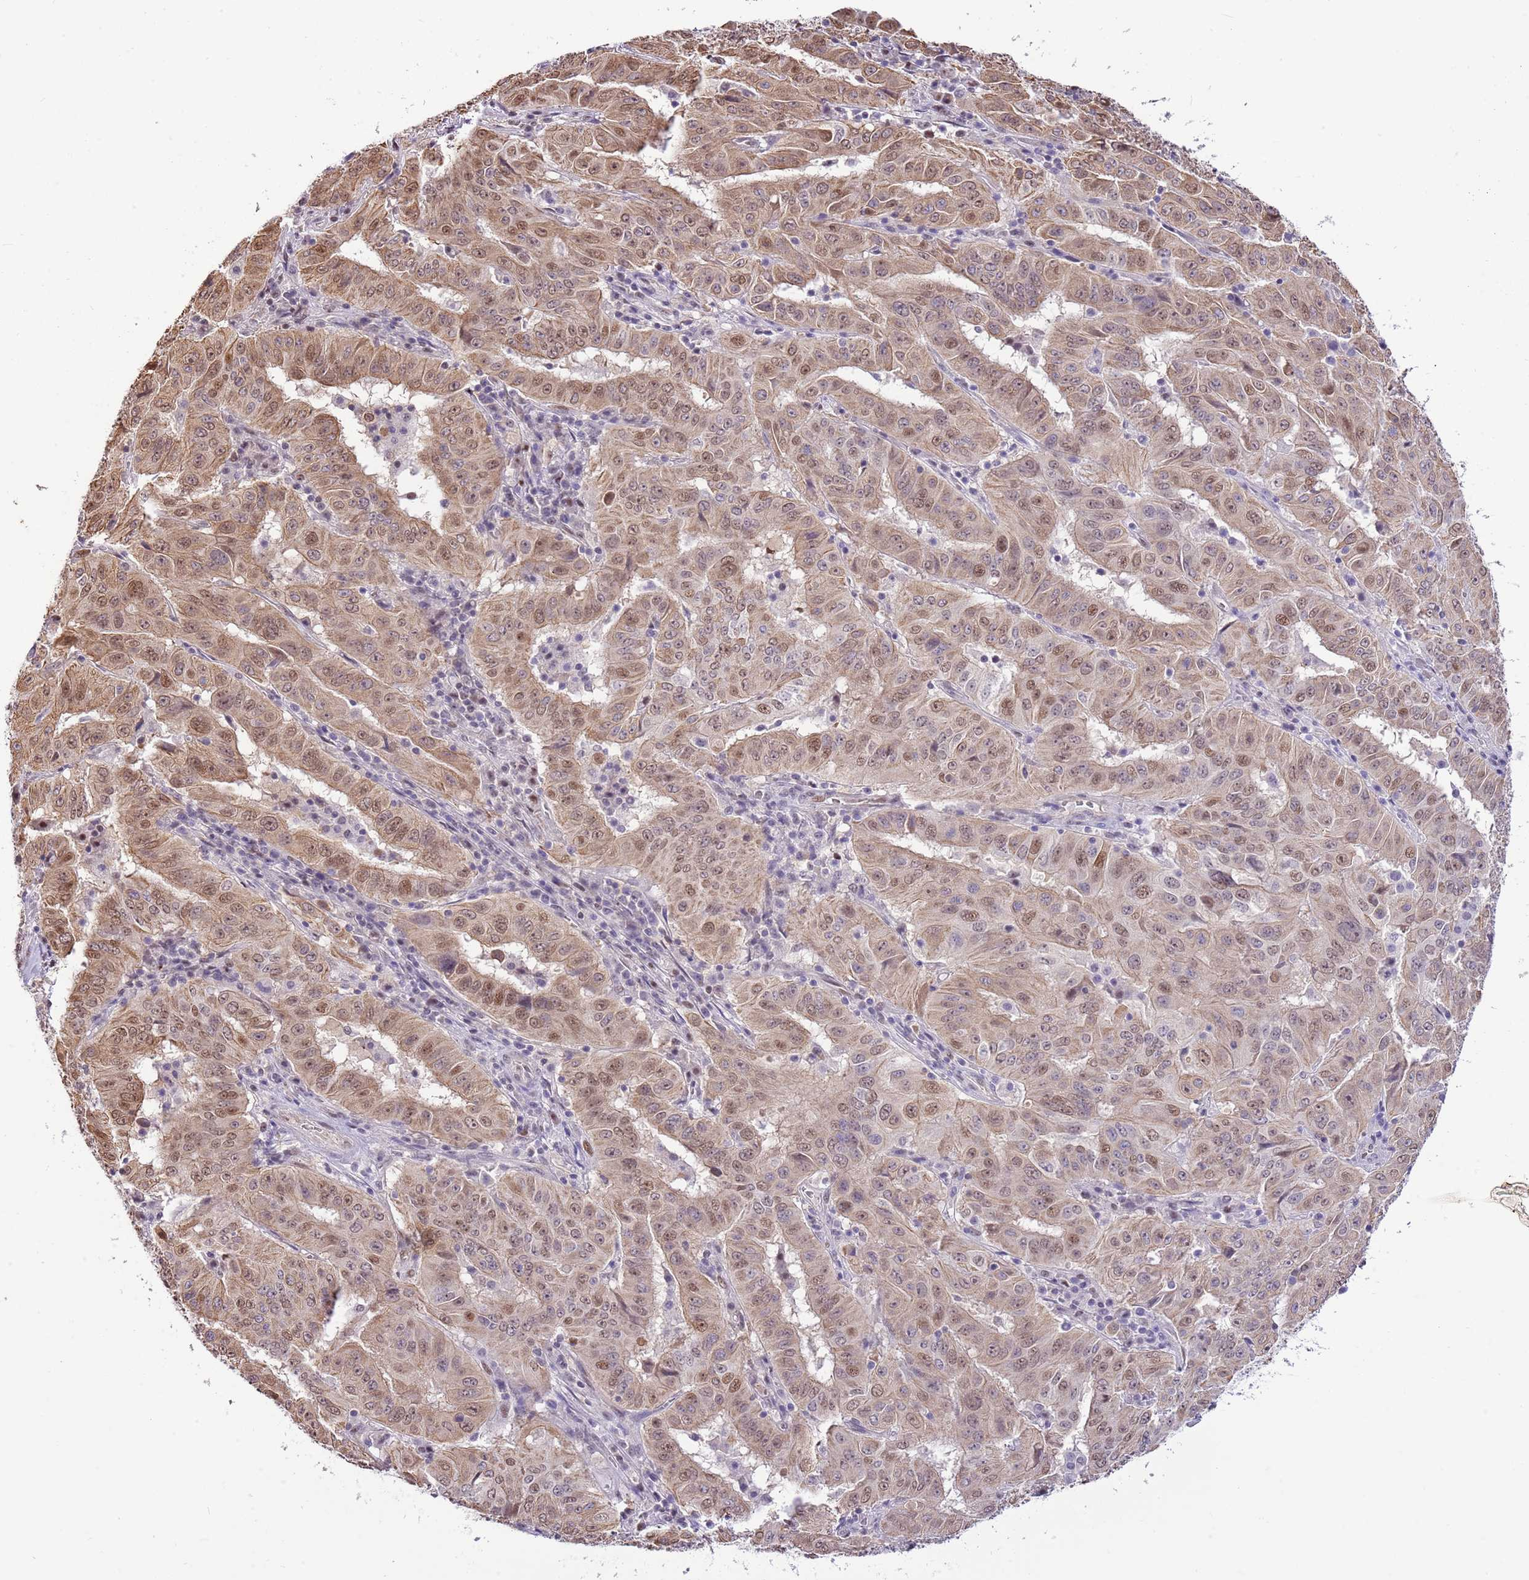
{"staining": {"intensity": "moderate", "quantity": ">75%", "location": "cytoplasmic/membranous,nuclear"}, "tissue": "pancreatic cancer", "cell_type": "Tumor cells", "image_type": "cancer", "snomed": [{"axis": "morphology", "description": "Adenocarcinoma, NOS"}, {"axis": "topography", "description": "Pancreas"}], "caption": "Adenocarcinoma (pancreatic) was stained to show a protein in brown. There is medium levels of moderate cytoplasmic/membranous and nuclear expression in about >75% of tumor cells. (DAB (3,3'-diaminobenzidine) IHC, brown staining for protein, blue staining for nuclei).", "gene": "RFK", "patient": {"sex": "male", "age": 63}}